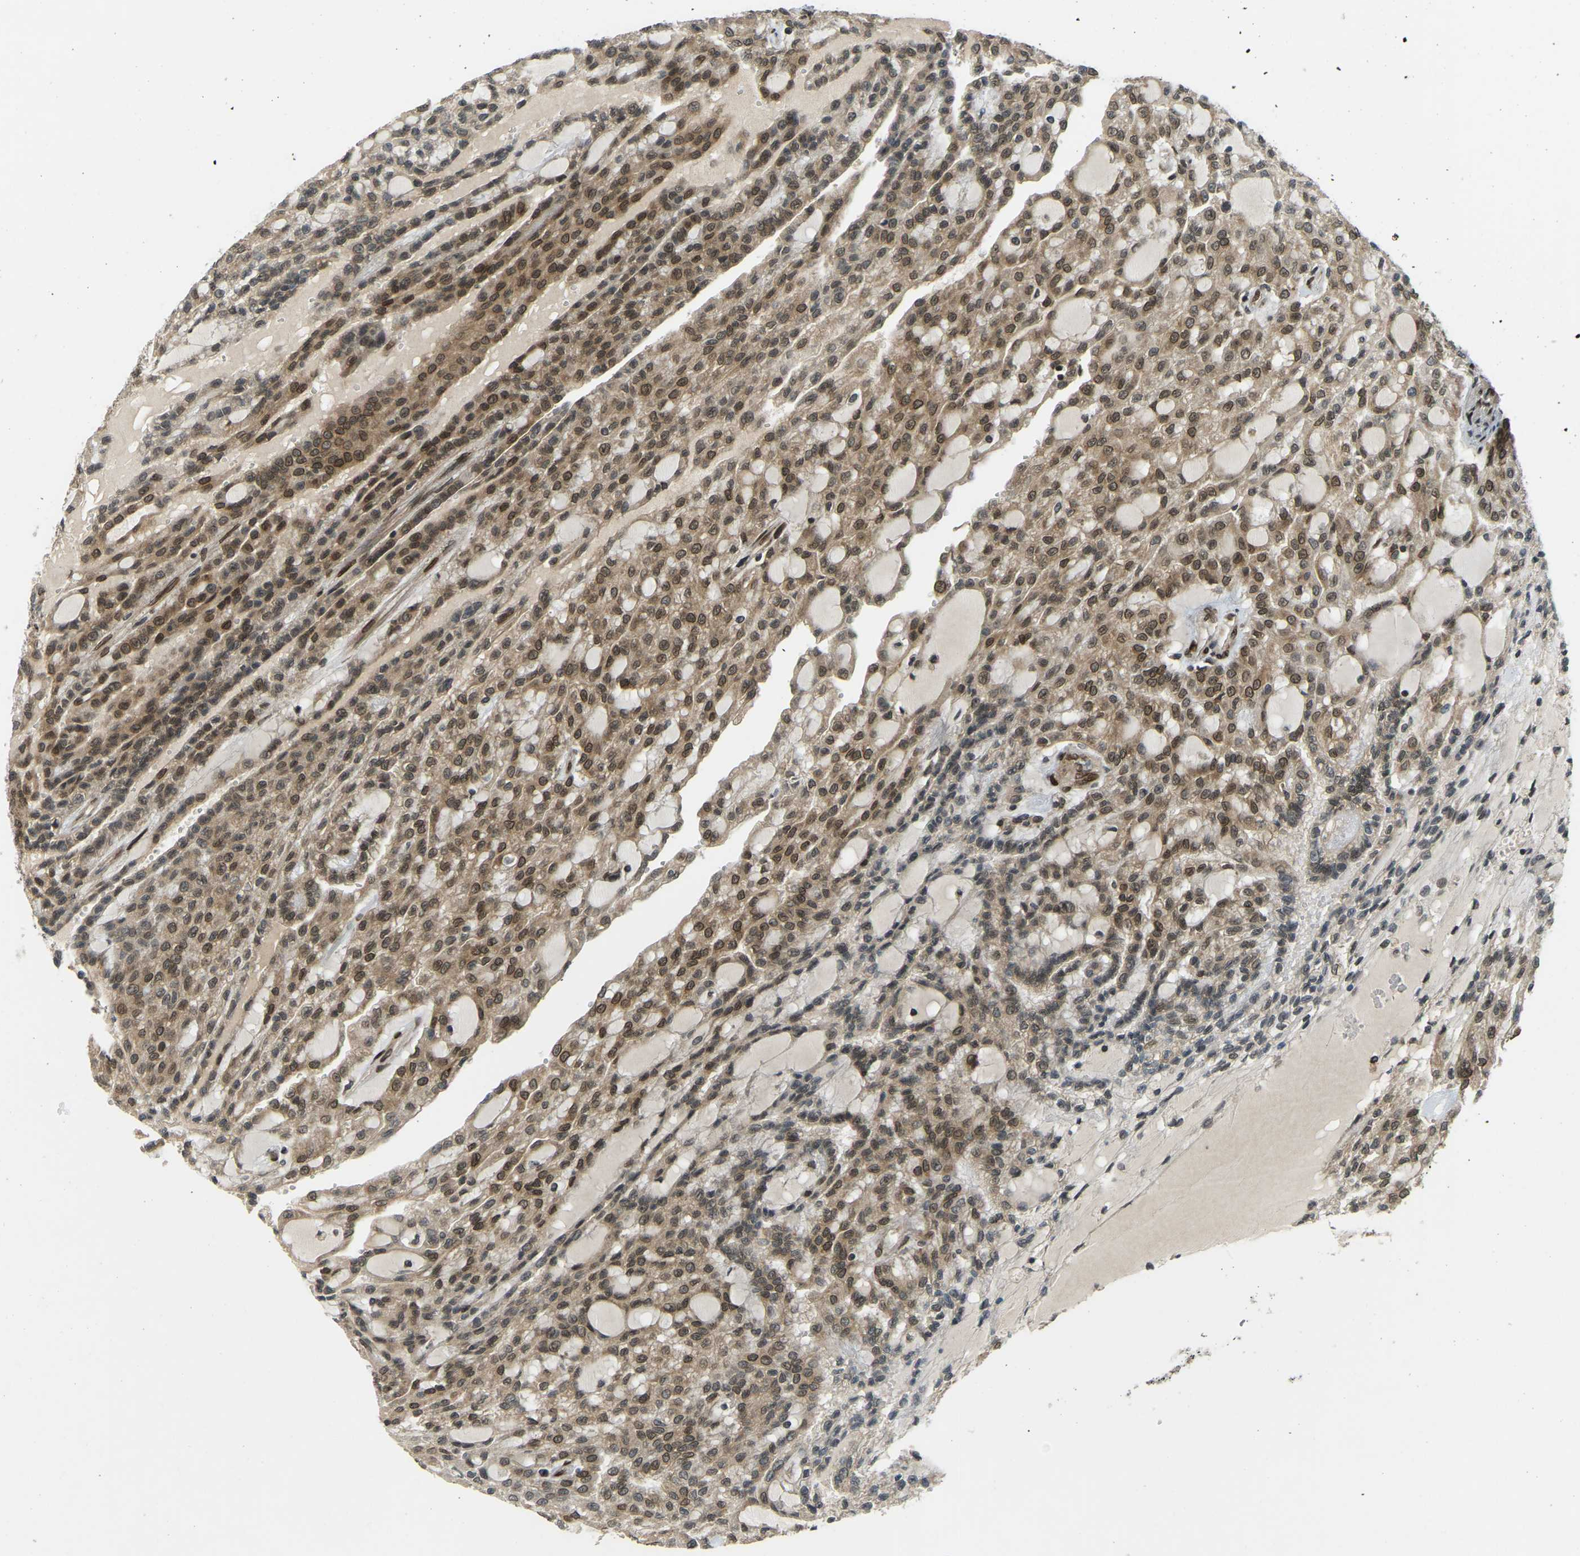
{"staining": {"intensity": "moderate", "quantity": ">75%", "location": "cytoplasmic/membranous,nuclear"}, "tissue": "renal cancer", "cell_type": "Tumor cells", "image_type": "cancer", "snomed": [{"axis": "morphology", "description": "Adenocarcinoma, NOS"}, {"axis": "topography", "description": "Kidney"}], "caption": "Immunohistochemistry (IHC) of adenocarcinoma (renal) displays medium levels of moderate cytoplasmic/membranous and nuclear positivity in about >75% of tumor cells.", "gene": "SYNE1", "patient": {"sex": "male", "age": 63}}